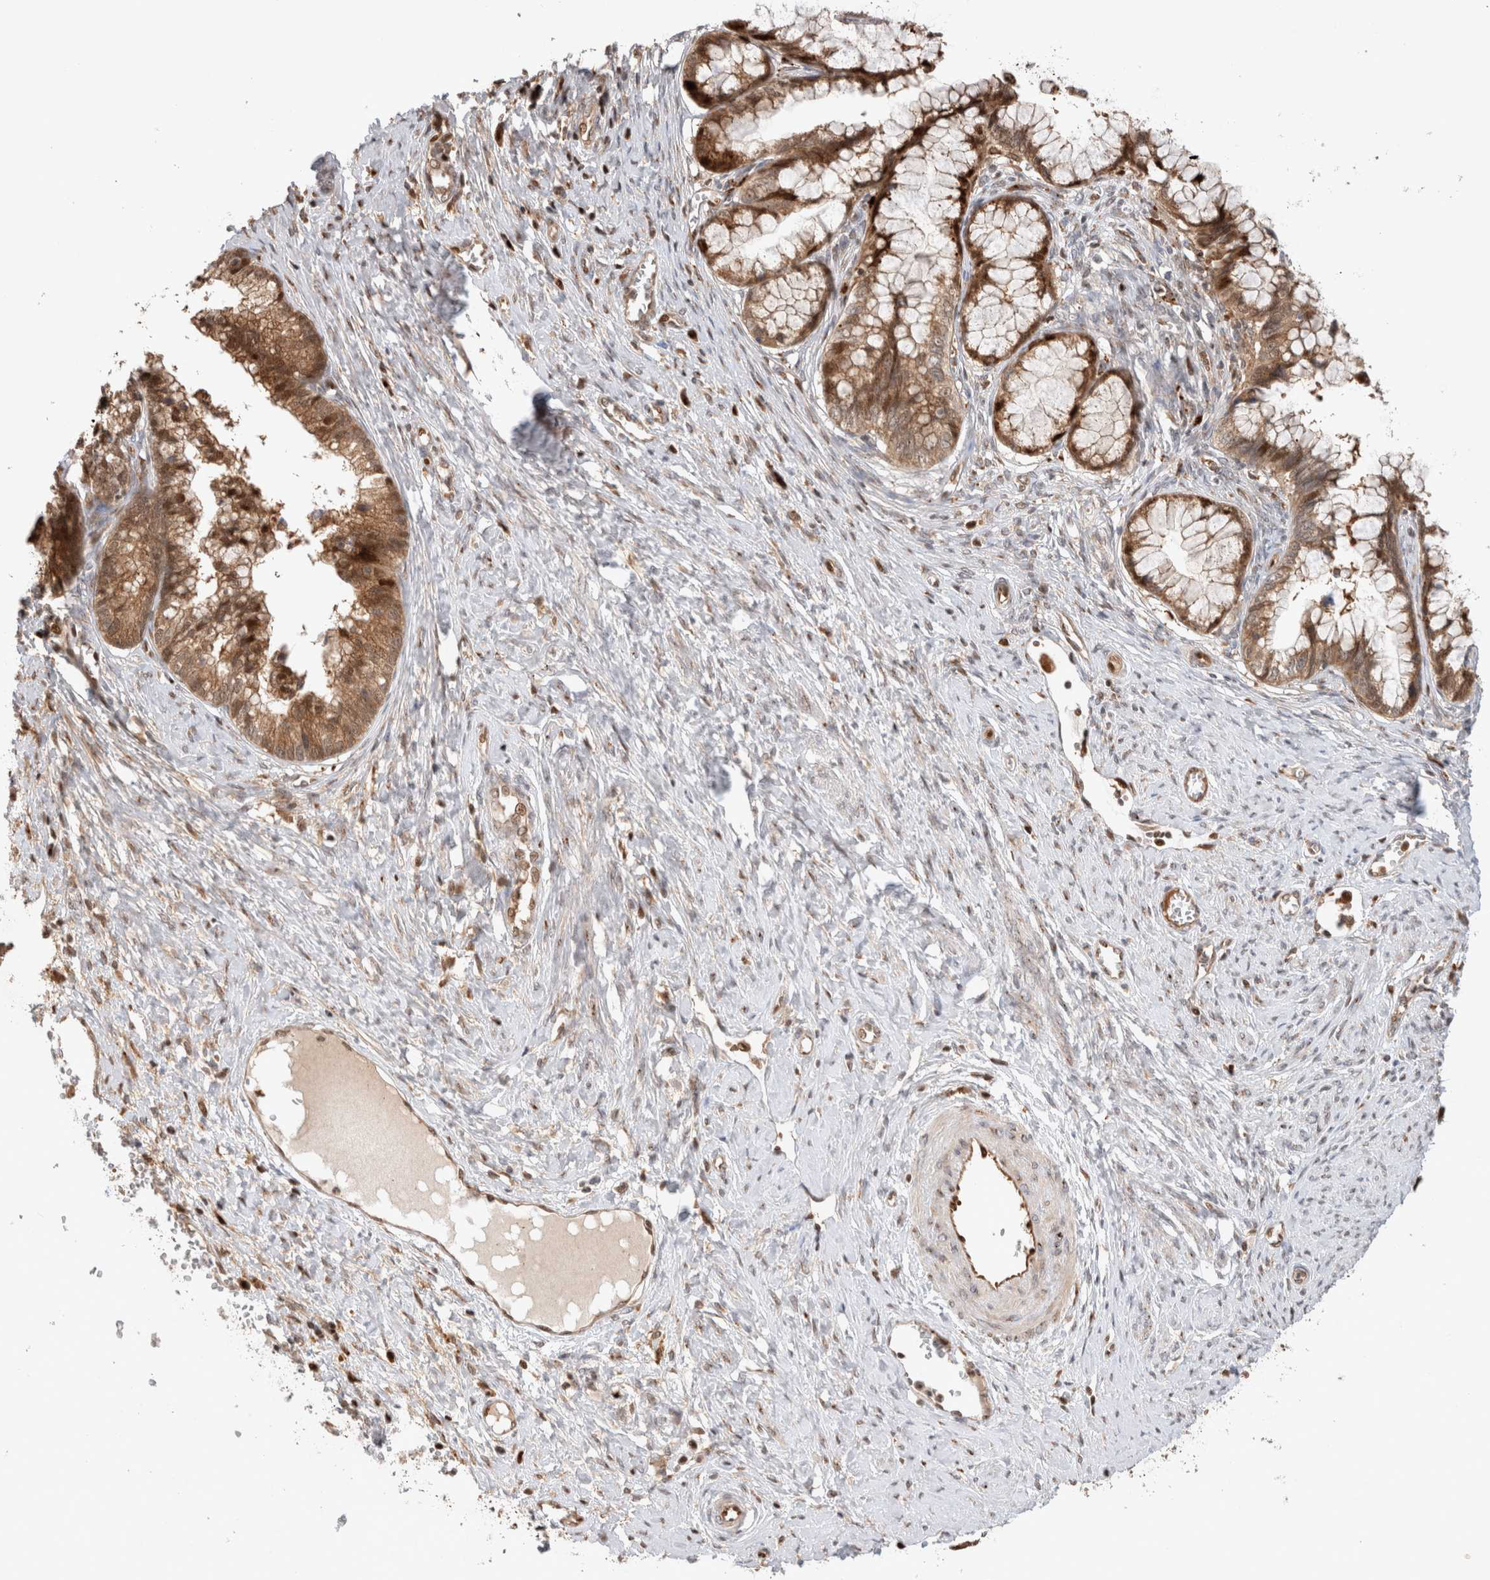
{"staining": {"intensity": "moderate", "quantity": ">75%", "location": "cytoplasmic/membranous,nuclear"}, "tissue": "cervical cancer", "cell_type": "Tumor cells", "image_type": "cancer", "snomed": [{"axis": "morphology", "description": "Adenocarcinoma, NOS"}, {"axis": "topography", "description": "Cervix"}], "caption": "Immunohistochemistry of cervical cancer (adenocarcinoma) demonstrates medium levels of moderate cytoplasmic/membranous and nuclear expression in about >75% of tumor cells.", "gene": "OTUD6B", "patient": {"sex": "female", "age": 44}}